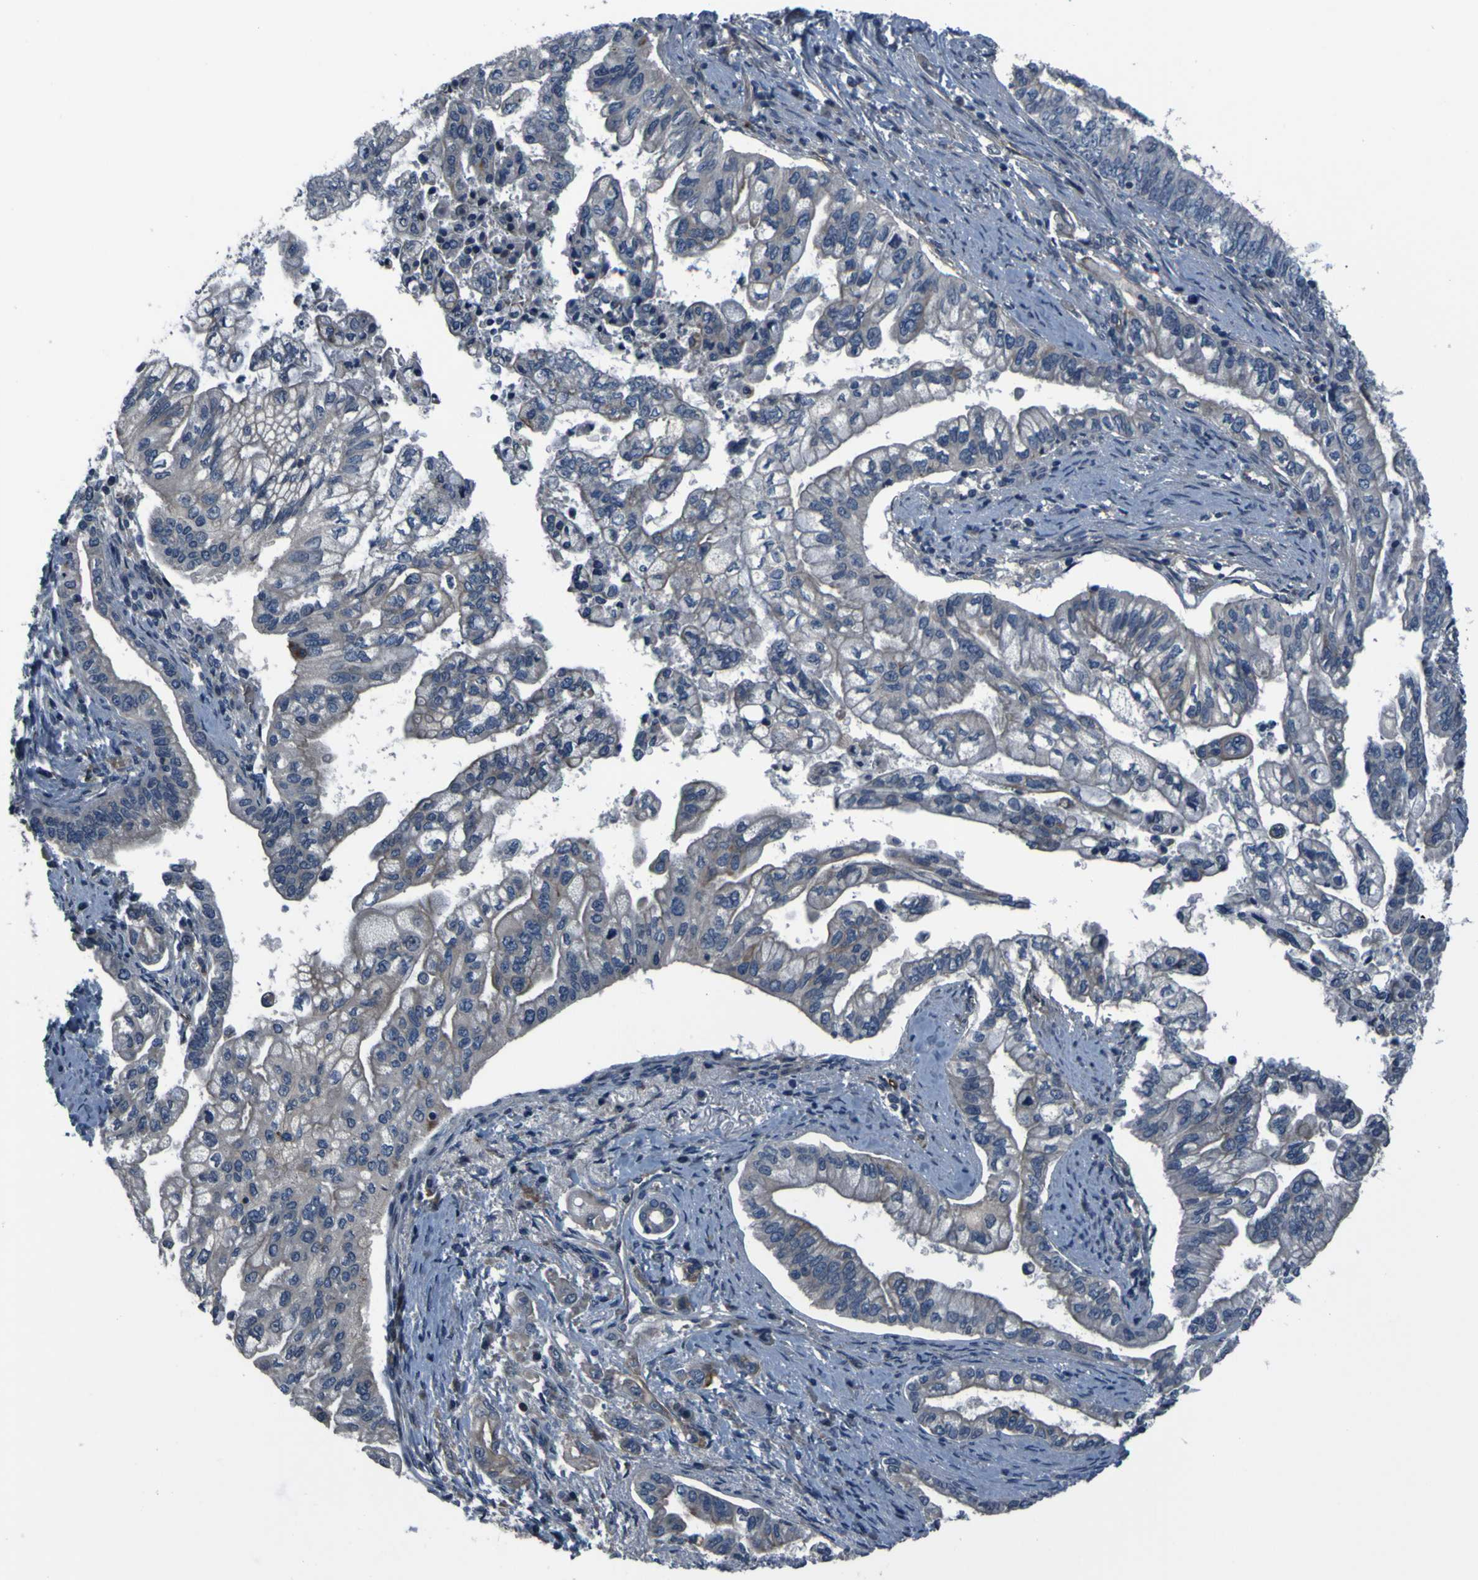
{"staining": {"intensity": "weak", "quantity": "25%-75%", "location": "cytoplasmic/membranous"}, "tissue": "pancreatic cancer", "cell_type": "Tumor cells", "image_type": "cancer", "snomed": [{"axis": "morphology", "description": "Normal tissue, NOS"}, {"axis": "topography", "description": "Pancreas"}], "caption": "Weak cytoplasmic/membranous expression for a protein is appreciated in approximately 25%-75% of tumor cells of pancreatic cancer using immunohistochemistry (IHC).", "gene": "GRAMD1A", "patient": {"sex": "male", "age": 42}}